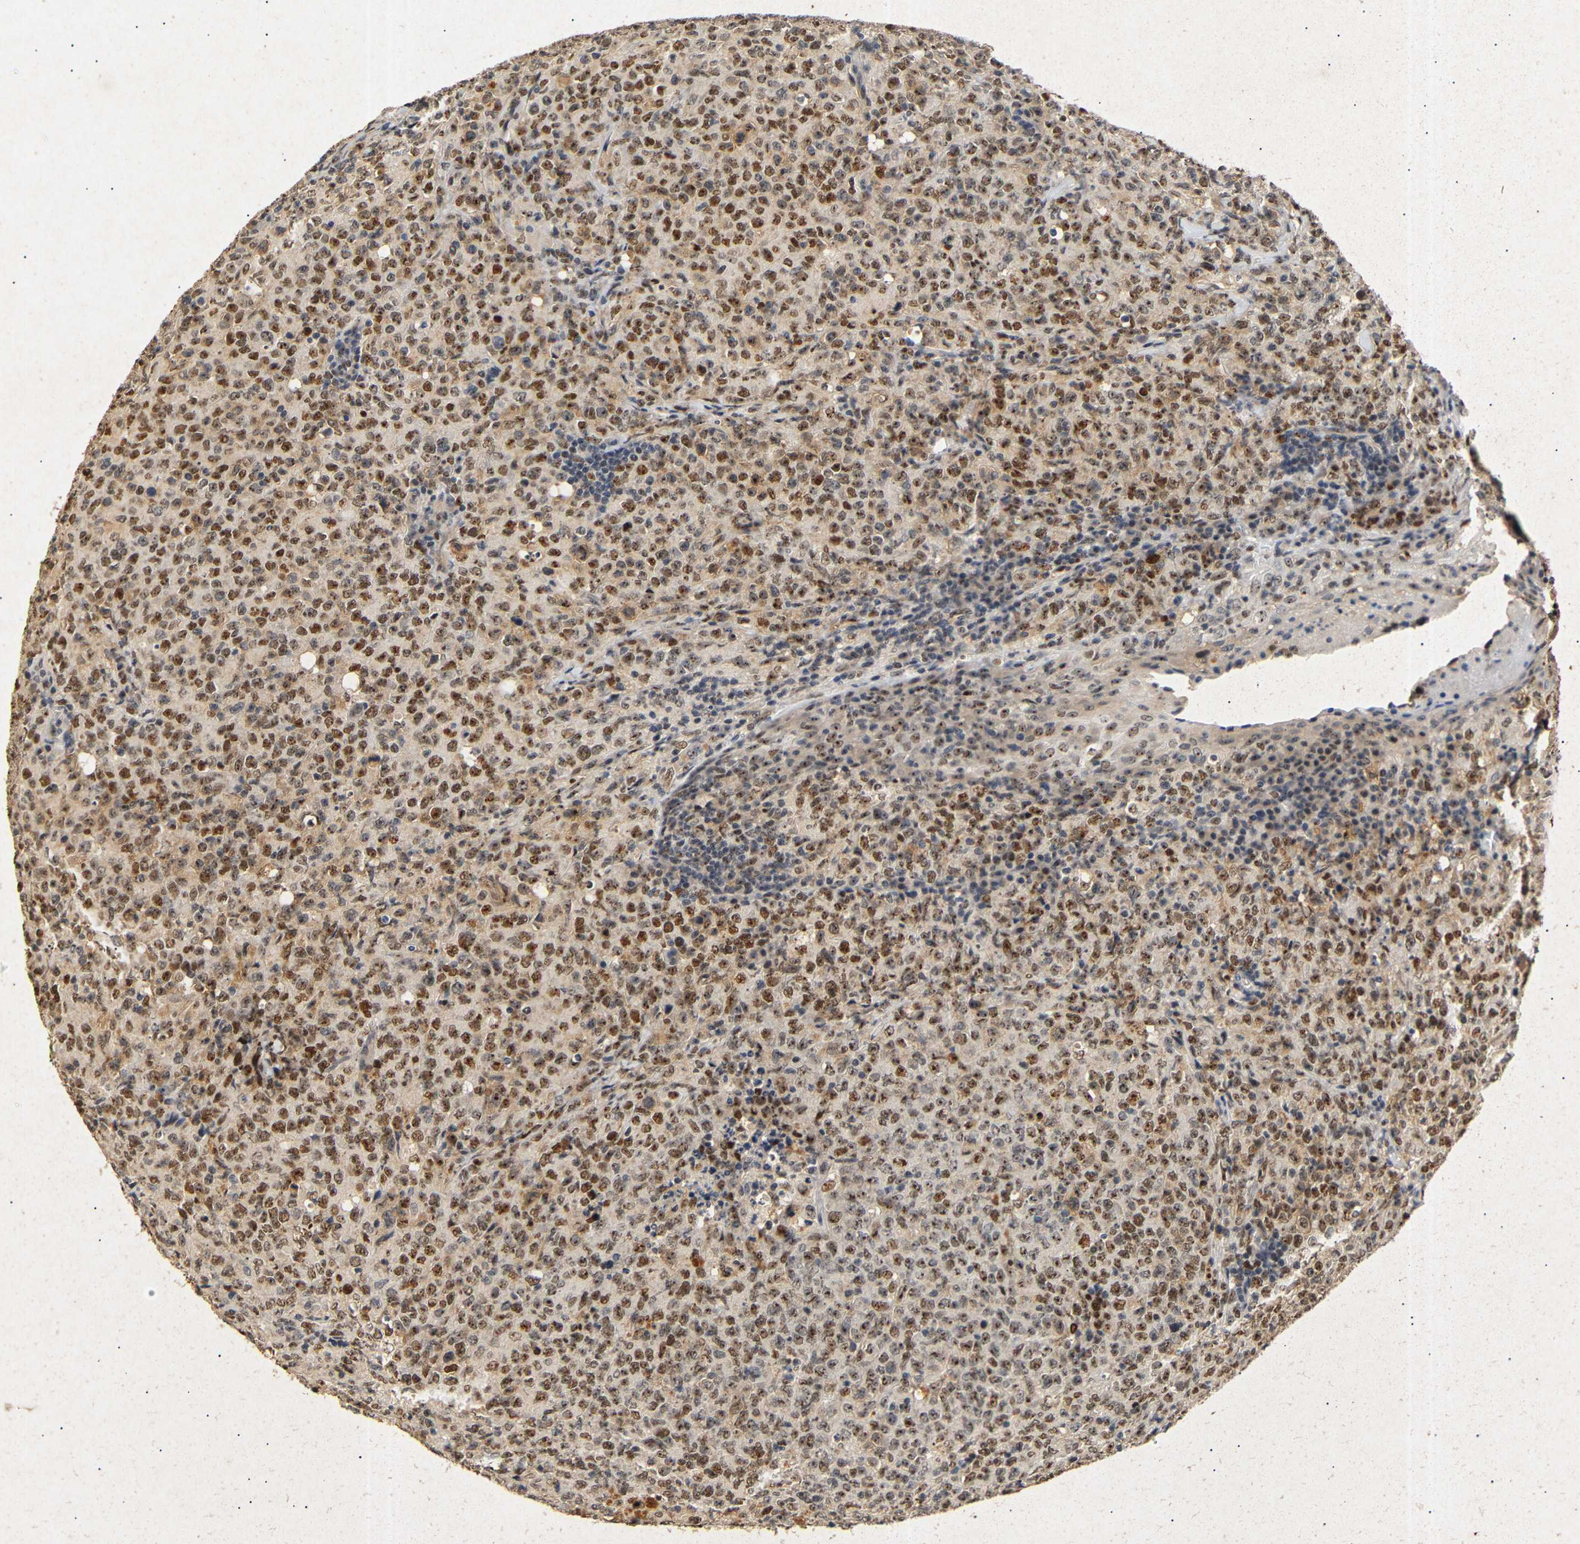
{"staining": {"intensity": "moderate", "quantity": ">75%", "location": "cytoplasmic/membranous,nuclear"}, "tissue": "lymphoma", "cell_type": "Tumor cells", "image_type": "cancer", "snomed": [{"axis": "morphology", "description": "Malignant lymphoma, non-Hodgkin's type, High grade"}, {"axis": "topography", "description": "Tonsil"}], "caption": "Immunohistochemical staining of human high-grade malignant lymphoma, non-Hodgkin's type demonstrates medium levels of moderate cytoplasmic/membranous and nuclear protein positivity in approximately >75% of tumor cells. Nuclei are stained in blue.", "gene": "PARN", "patient": {"sex": "female", "age": 36}}